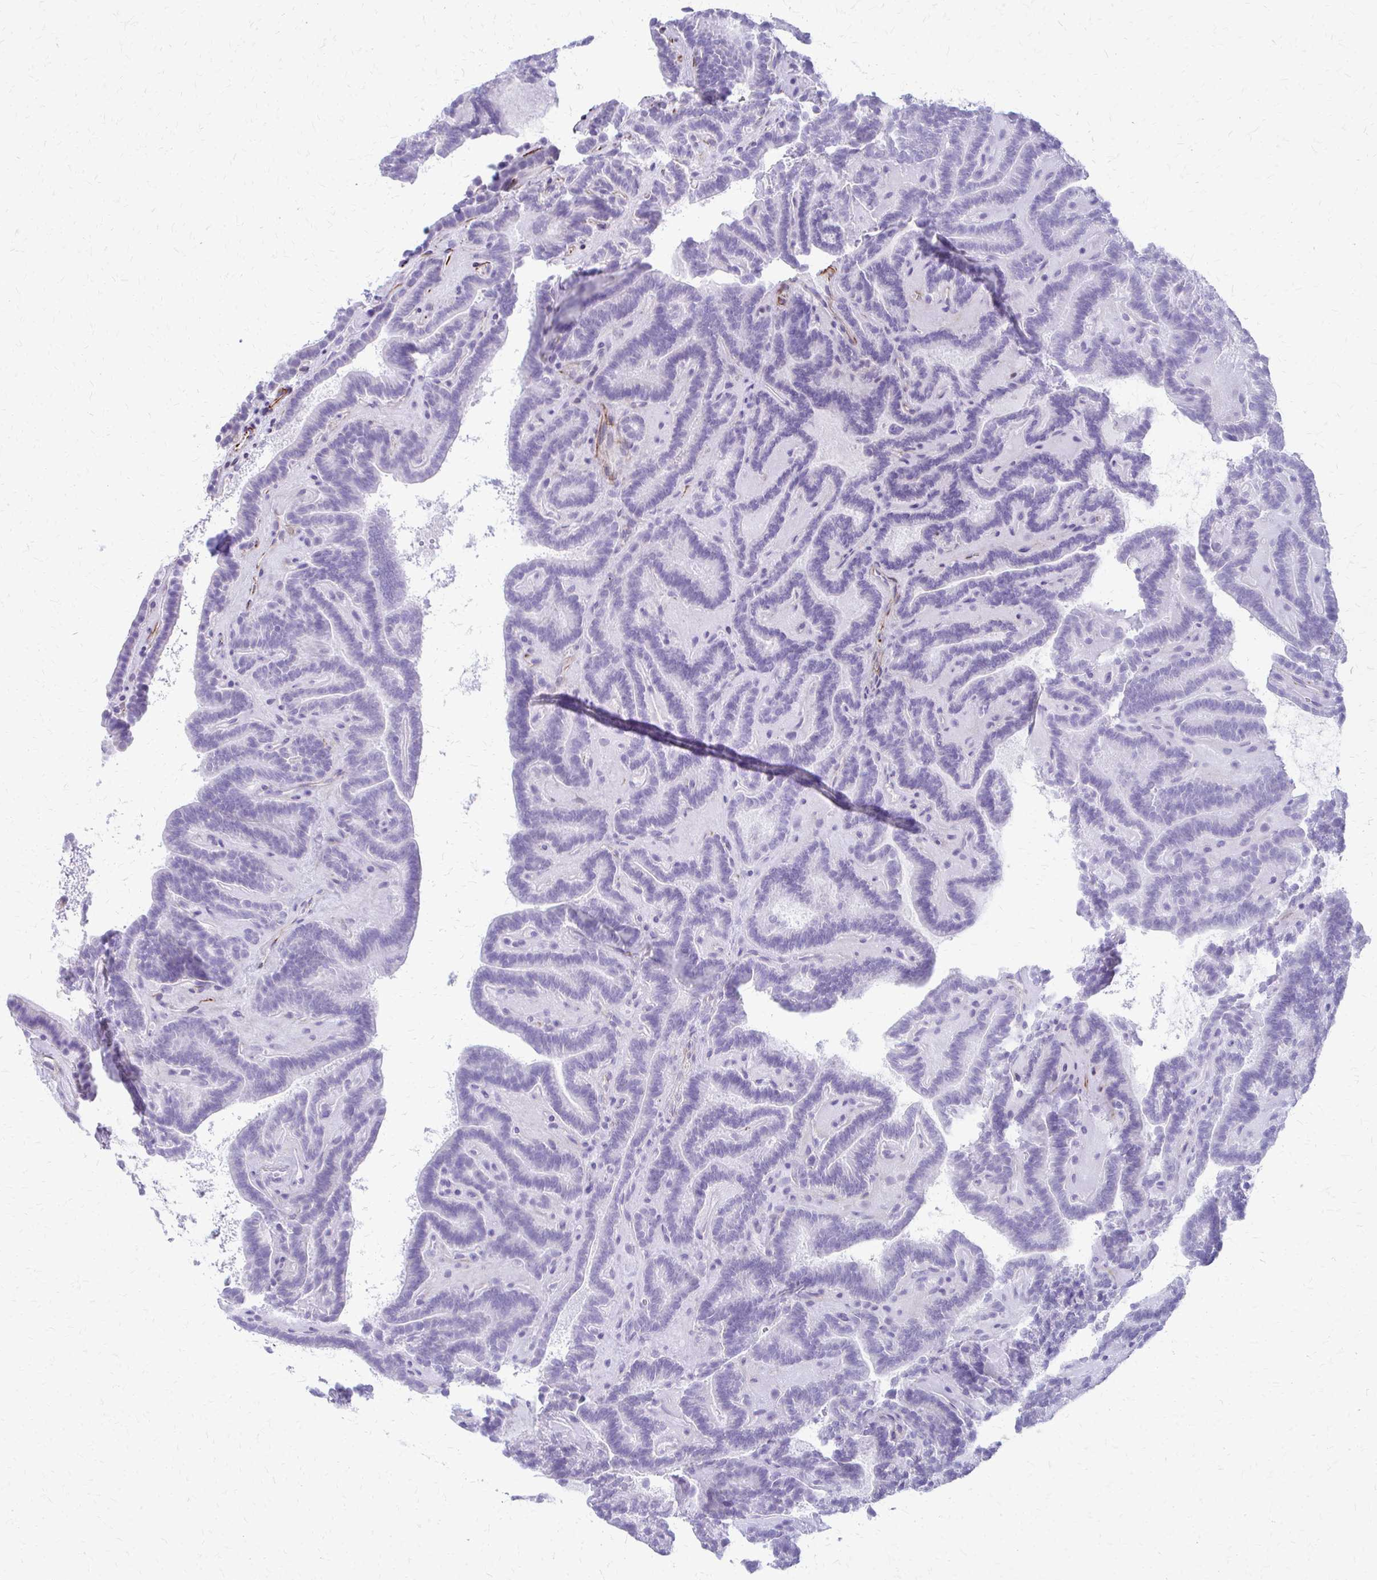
{"staining": {"intensity": "negative", "quantity": "none", "location": "none"}, "tissue": "thyroid cancer", "cell_type": "Tumor cells", "image_type": "cancer", "snomed": [{"axis": "morphology", "description": "Papillary adenocarcinoma, NOS"}, {"axis": "topography", "description": "Thyroid gland"}], "caption": "Immunohistochemistry micrograph of thyroid papillary adenocarcinoma stained for a protein (brown), which exhibits no expression in tumor cells.", "gene": "TRIM6", "patient": {"sex": "female", "age": 21}}